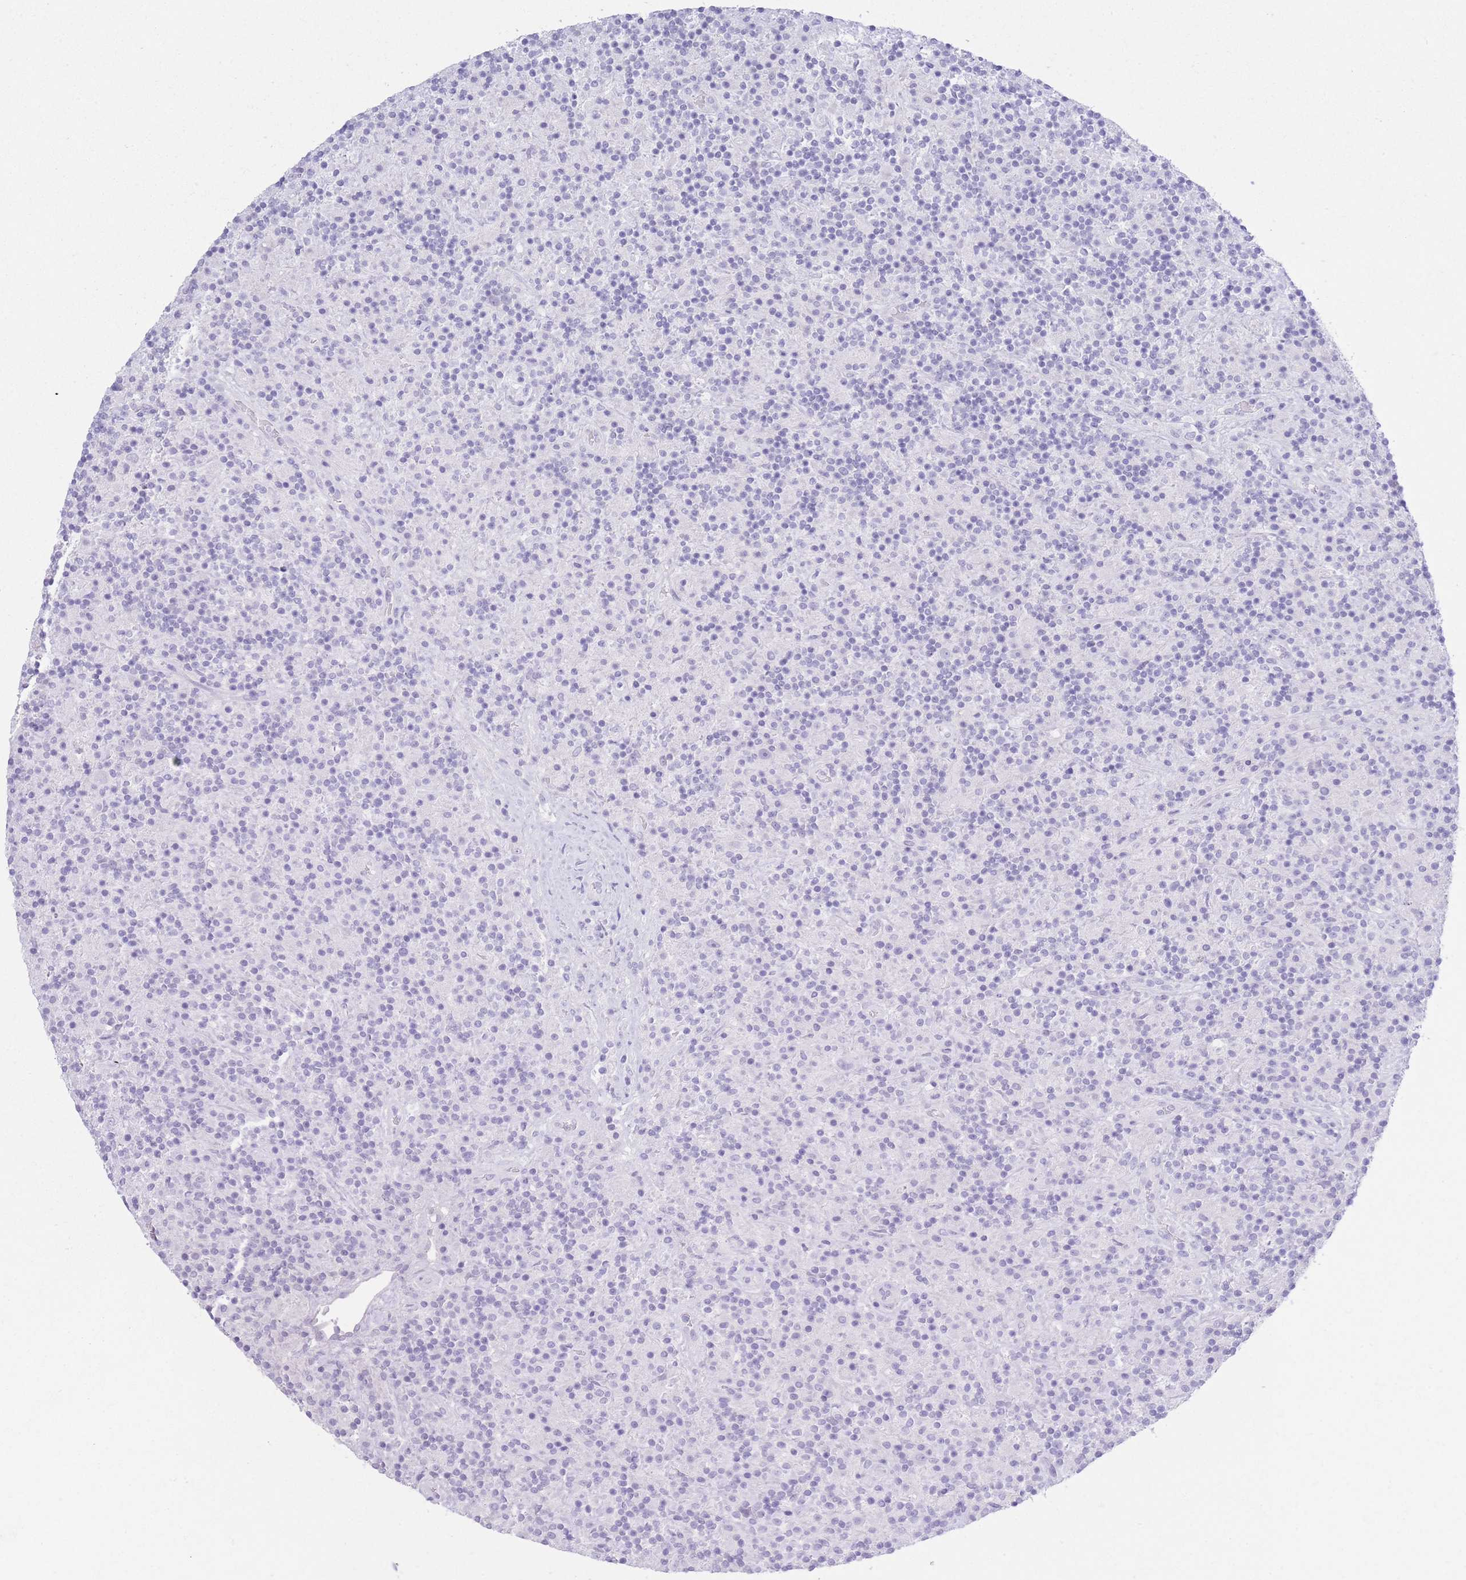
{"staining": {"intensity": "negative", "quantity": "none", "location": "none"}, "tissue": "lymphoma", "cell_type": "Tumor cells", "image_type": "cancer", "snomed": [{"axis": "morphology", "description": "Hodgkin's disease, NOS"}, {"axis": "topography", "description": "Lymph node"}], "caption": "Tumor cells are negative for protein expression in human Hodgkin's disease.", "gene": "PKLR", "patient": {"sex": "male", "age": 70}}